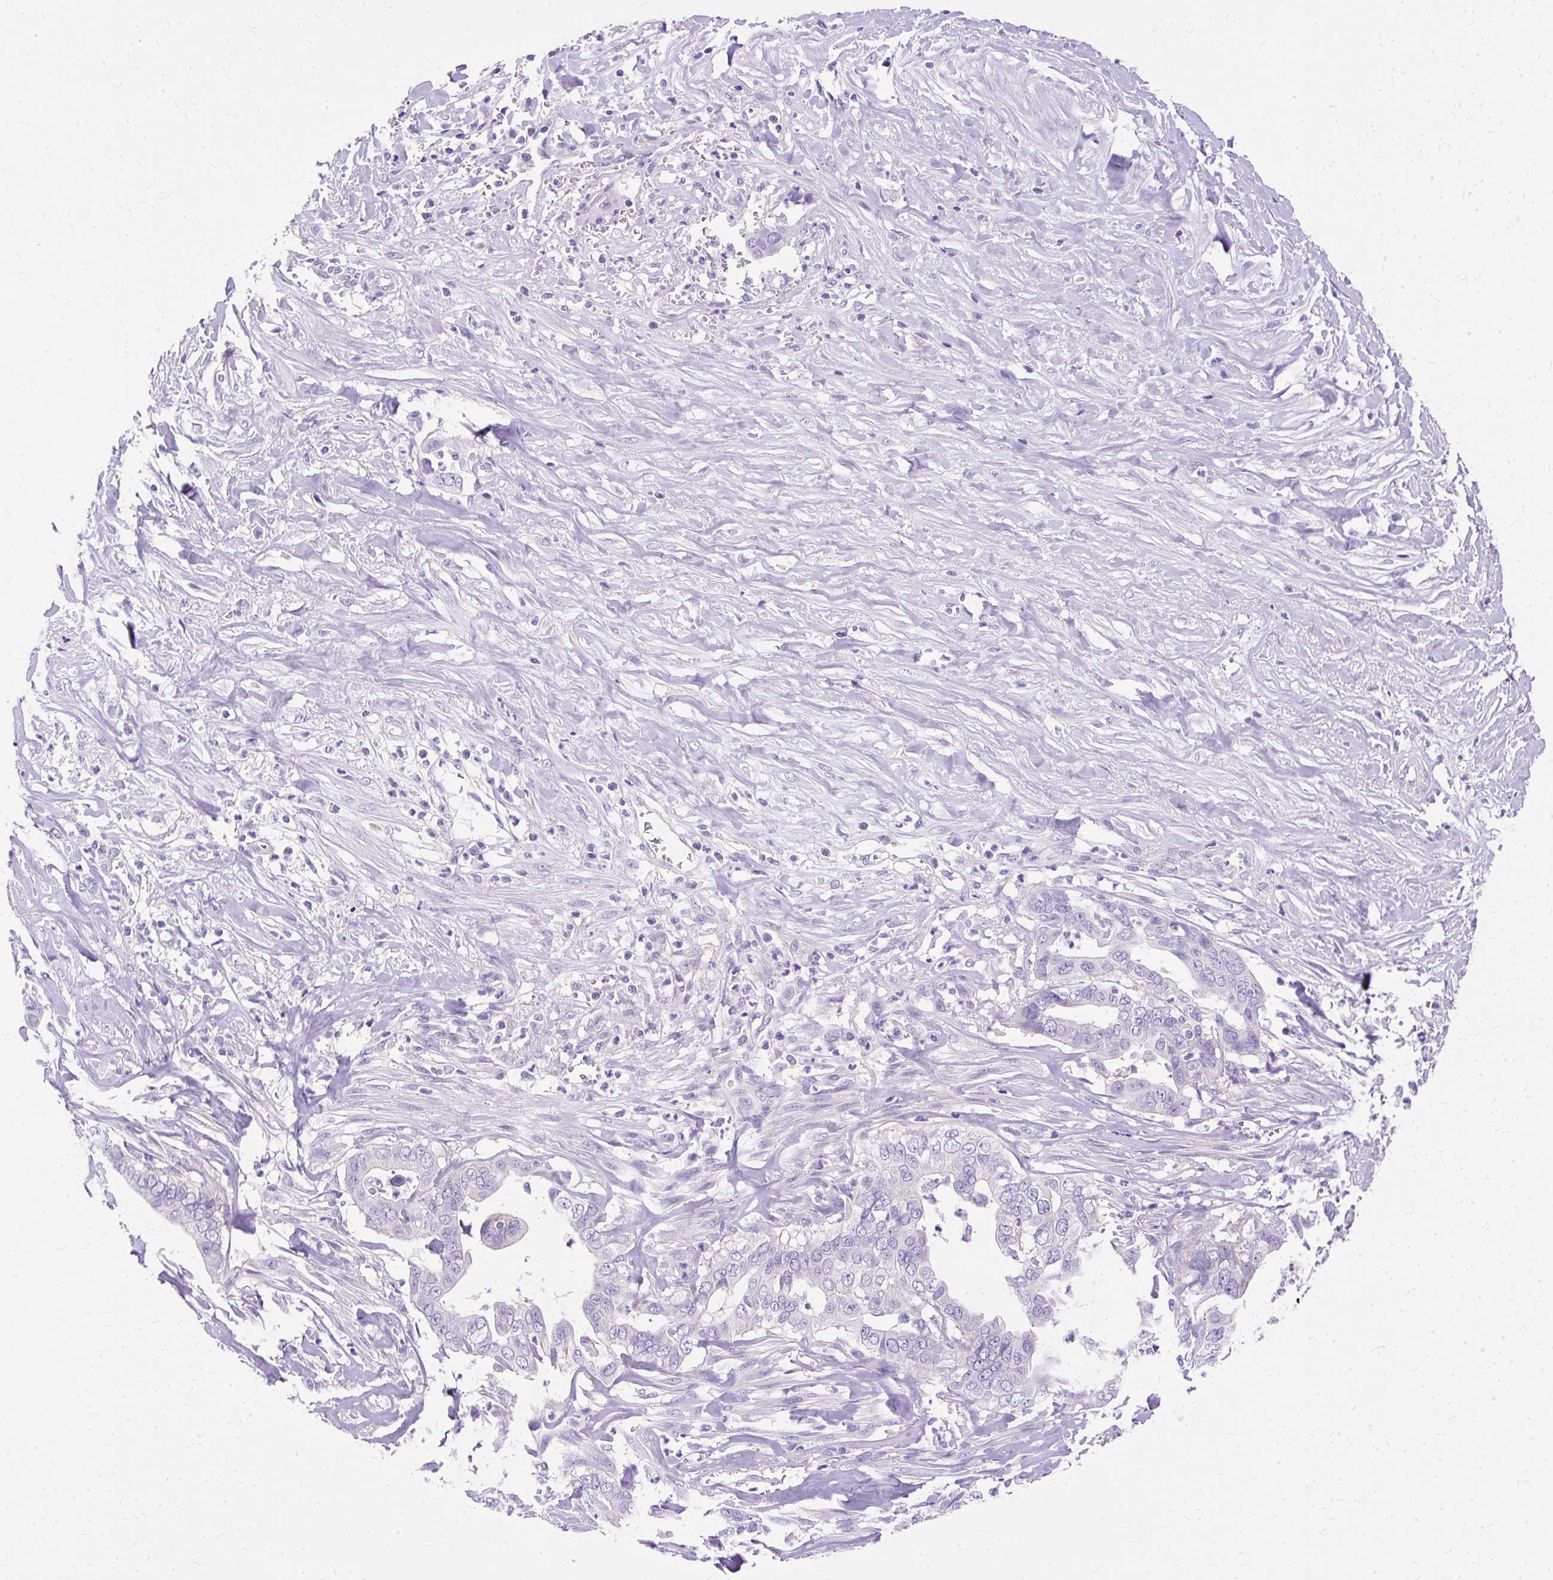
{"staining": {"intensity": "negative", "quantity": "none", "location": "none"}, "tissue": "liver cancer", "cell_type": "Tumor cells", "image_type": "cancer", "snomed": [{"axis": "morphology", "description": "Cholangiocarcinoma"}, {"axis": "topography", "description": "Liver"}], "caption": "Human liver cancer stained for a protein using immunohistochemistry shows no expression in tumor cells.", "gene": "MYO6", "patient": {"sex": "female", "age": 79}}